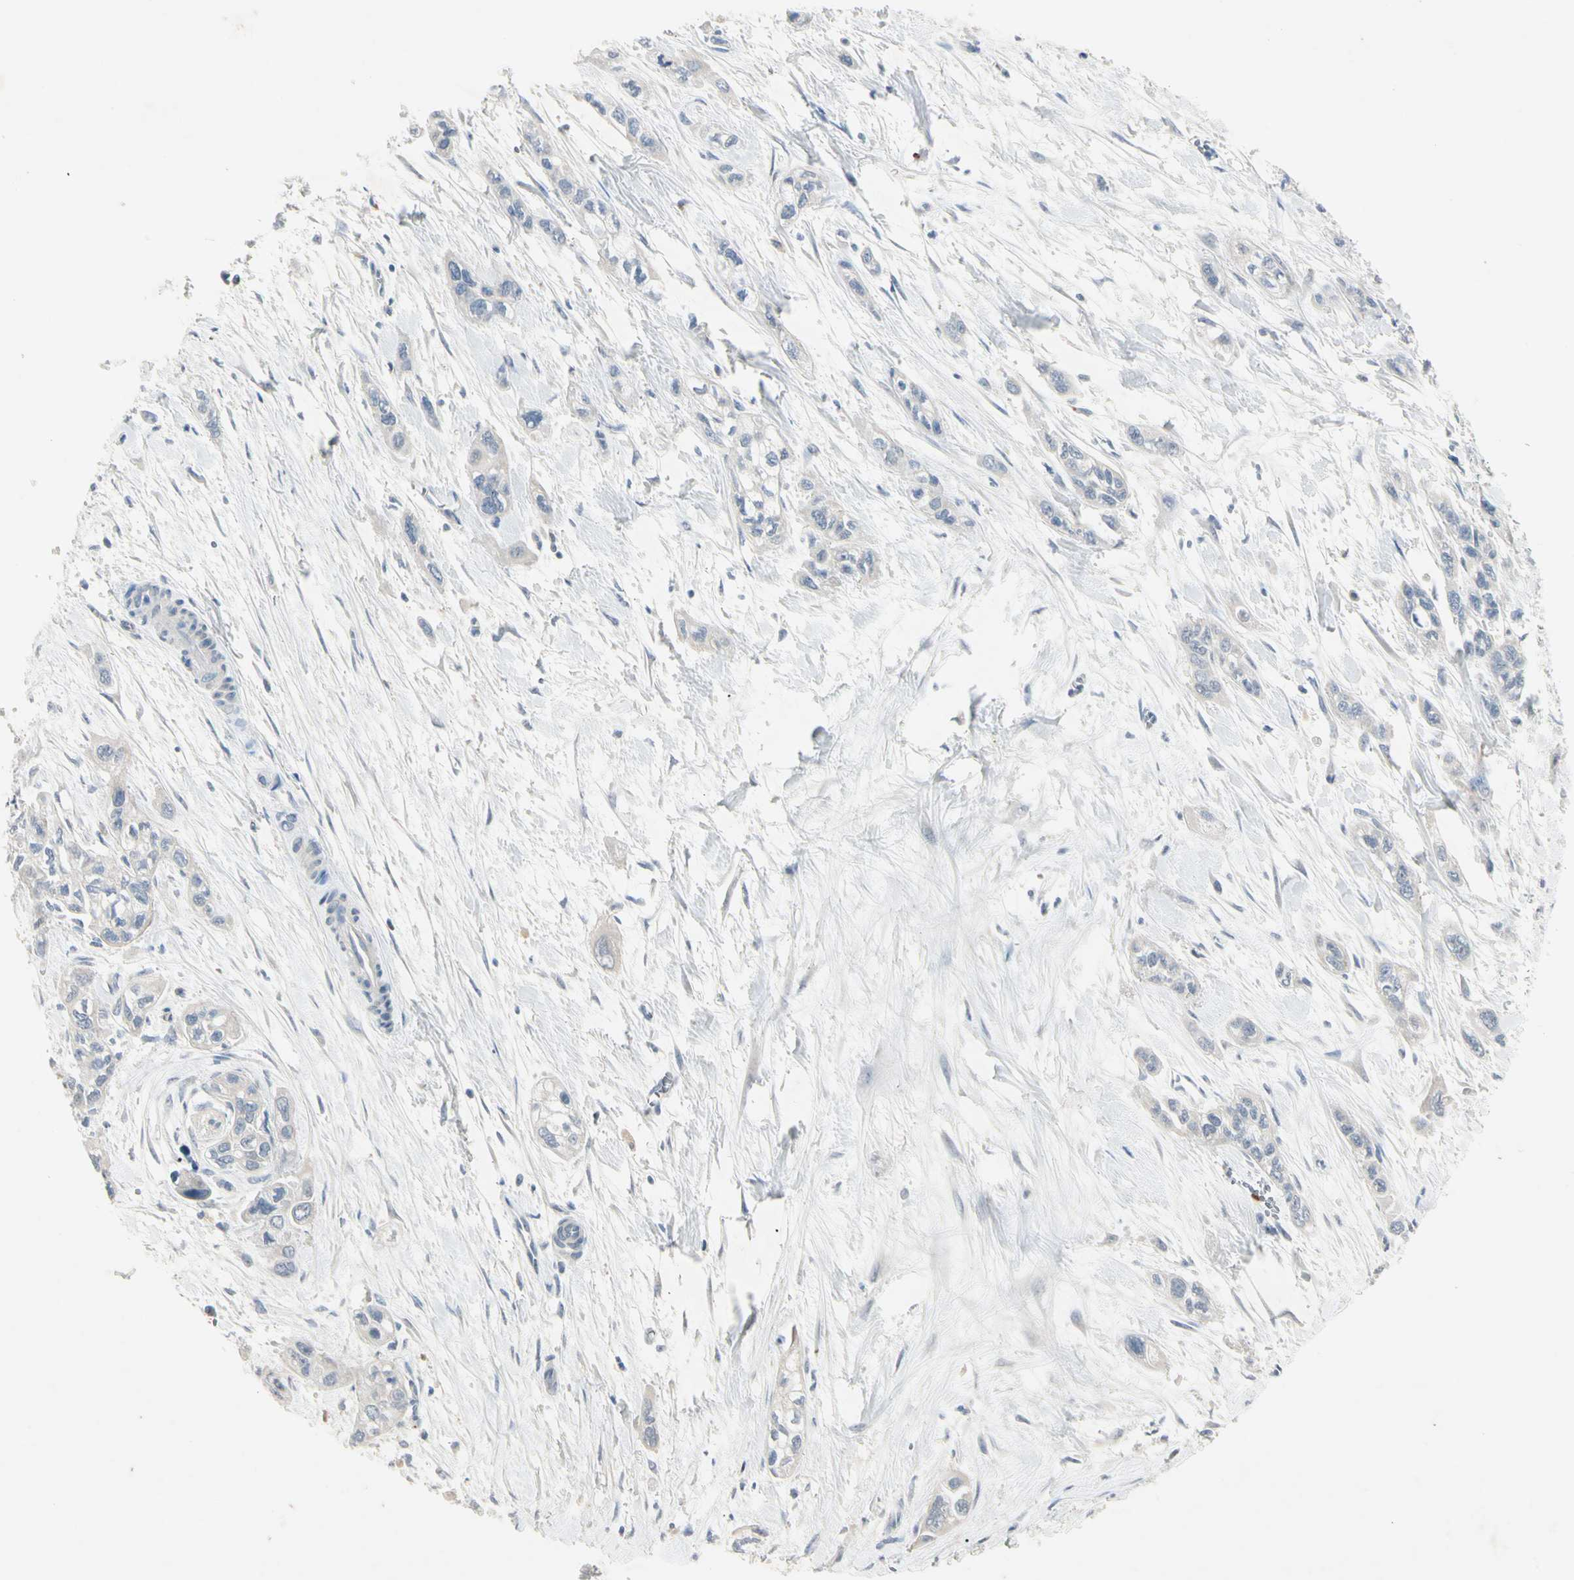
{"staining": {"intensity": "negative", "quantity": "none", "location": "none"}, "tissue": "pancreatic cancer", "cell_type": "Tumor cells", "image_type": "cancer", "snomed": [{"axis": "morphology", "description": "Adenocarcinoma, NOS"}, {"axis": "topography", "description": "Pancreas"}], "caption": "High power microscopy photomicrograph of an immunohistochemistry histopathology image of pancreatic cancer (adenocarcinoma), revealing no significant expression in tumor cells.", "gene": "PRSS21", "patient": {"sex": "male", "age": 74}}